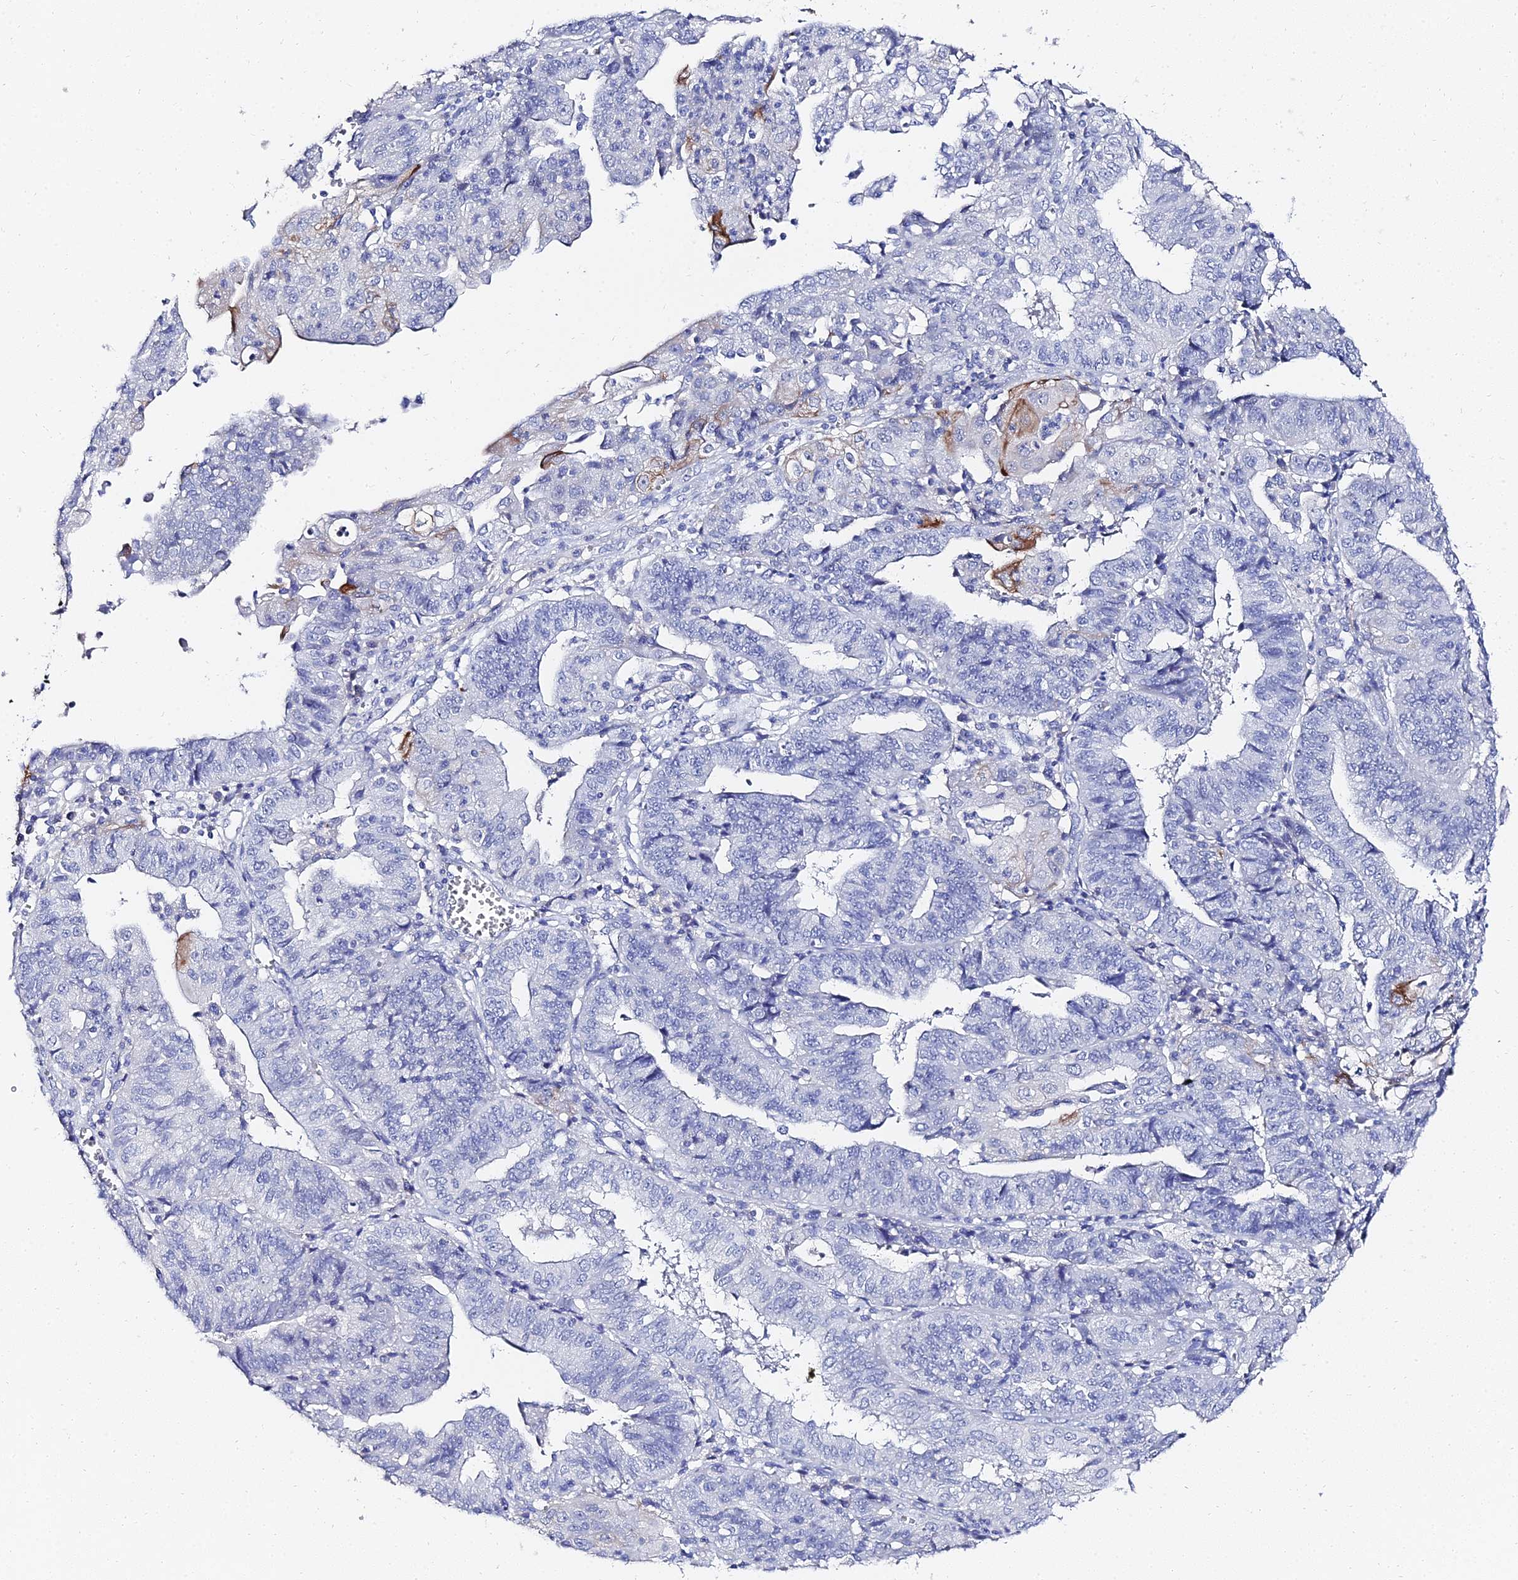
{"staining": {"intensity": "strong", "quantity": "<25%", "location": "cytoplasmic/membranous"}, "tissue": "endometrial cancer", "cell_type": "Tumor cells", "image_type": "cancer", "snomed": [{"axis": "morphology", "description": "Adenocarcinoma, NOS"}, {"axis": "topography", "description": "Endometrium"}], "caption": "About <25% of tumor cells in endometrial adenocarcinoma exhibit strong cytoplasmic/membranous protein expression as visualized by brown immunohistochemical staining.", "gene": "KRT17", "patient": {"sex": "female", "age": 56}}